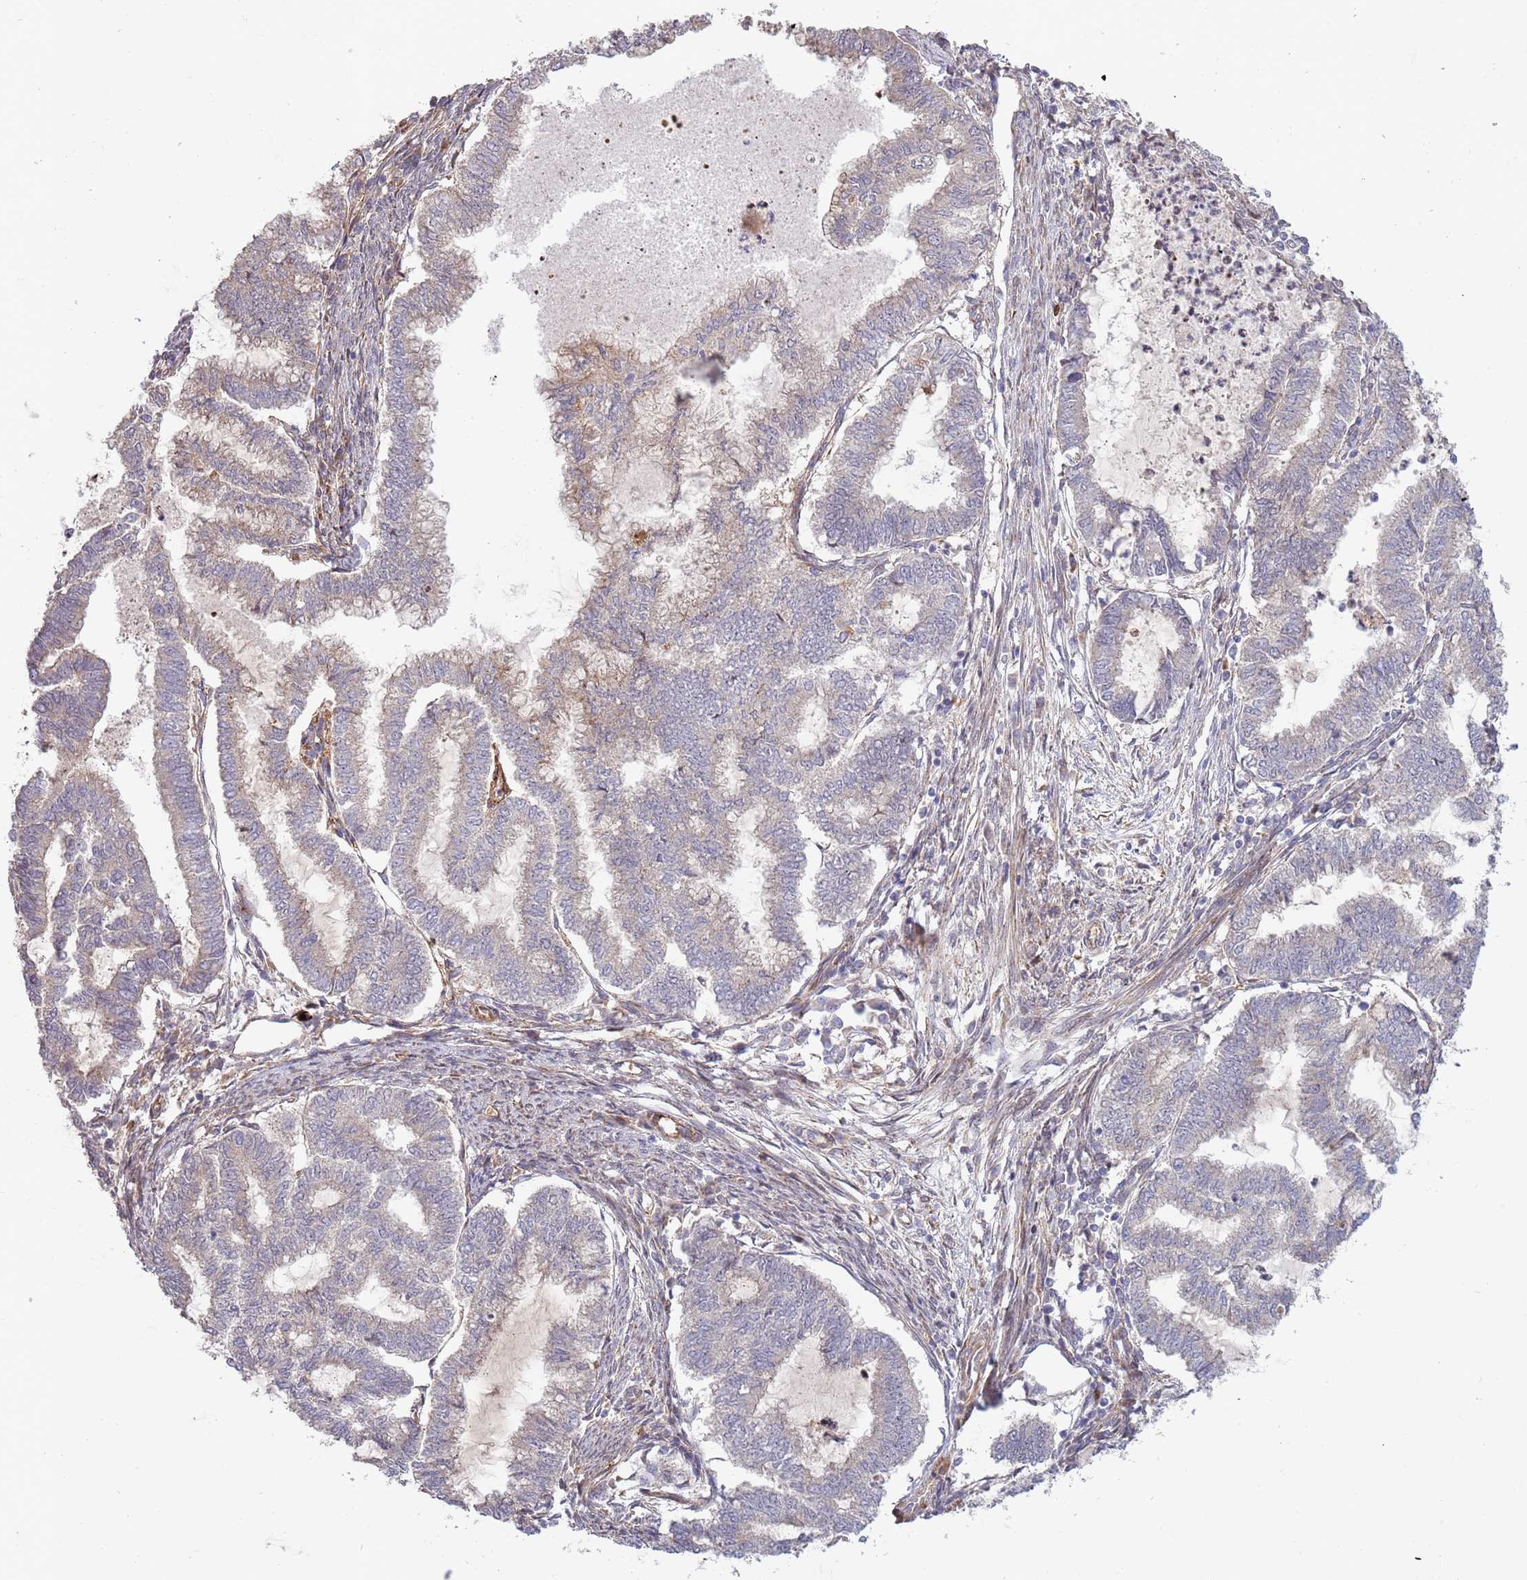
{"staining": {"intensity": "weak", "quantity": "<25%", "location": "cytoplasmic/membranous"}, "tissue": "endometrial cancer", "cell_type": "Tumor cells", "image_type": "cancer", "snomed": [{"axis": "morphology", "description": "Adenocarcinoma, NOS"}, {"axis": "topography", "description": "Endometrium"}], "caption": "Human endometrial cancer stained for a protein using immunohistochemistry reveals no staining in tumor cells.", "gene": "NT5DC4", "patient": {"sex": "female", "age": 79}}